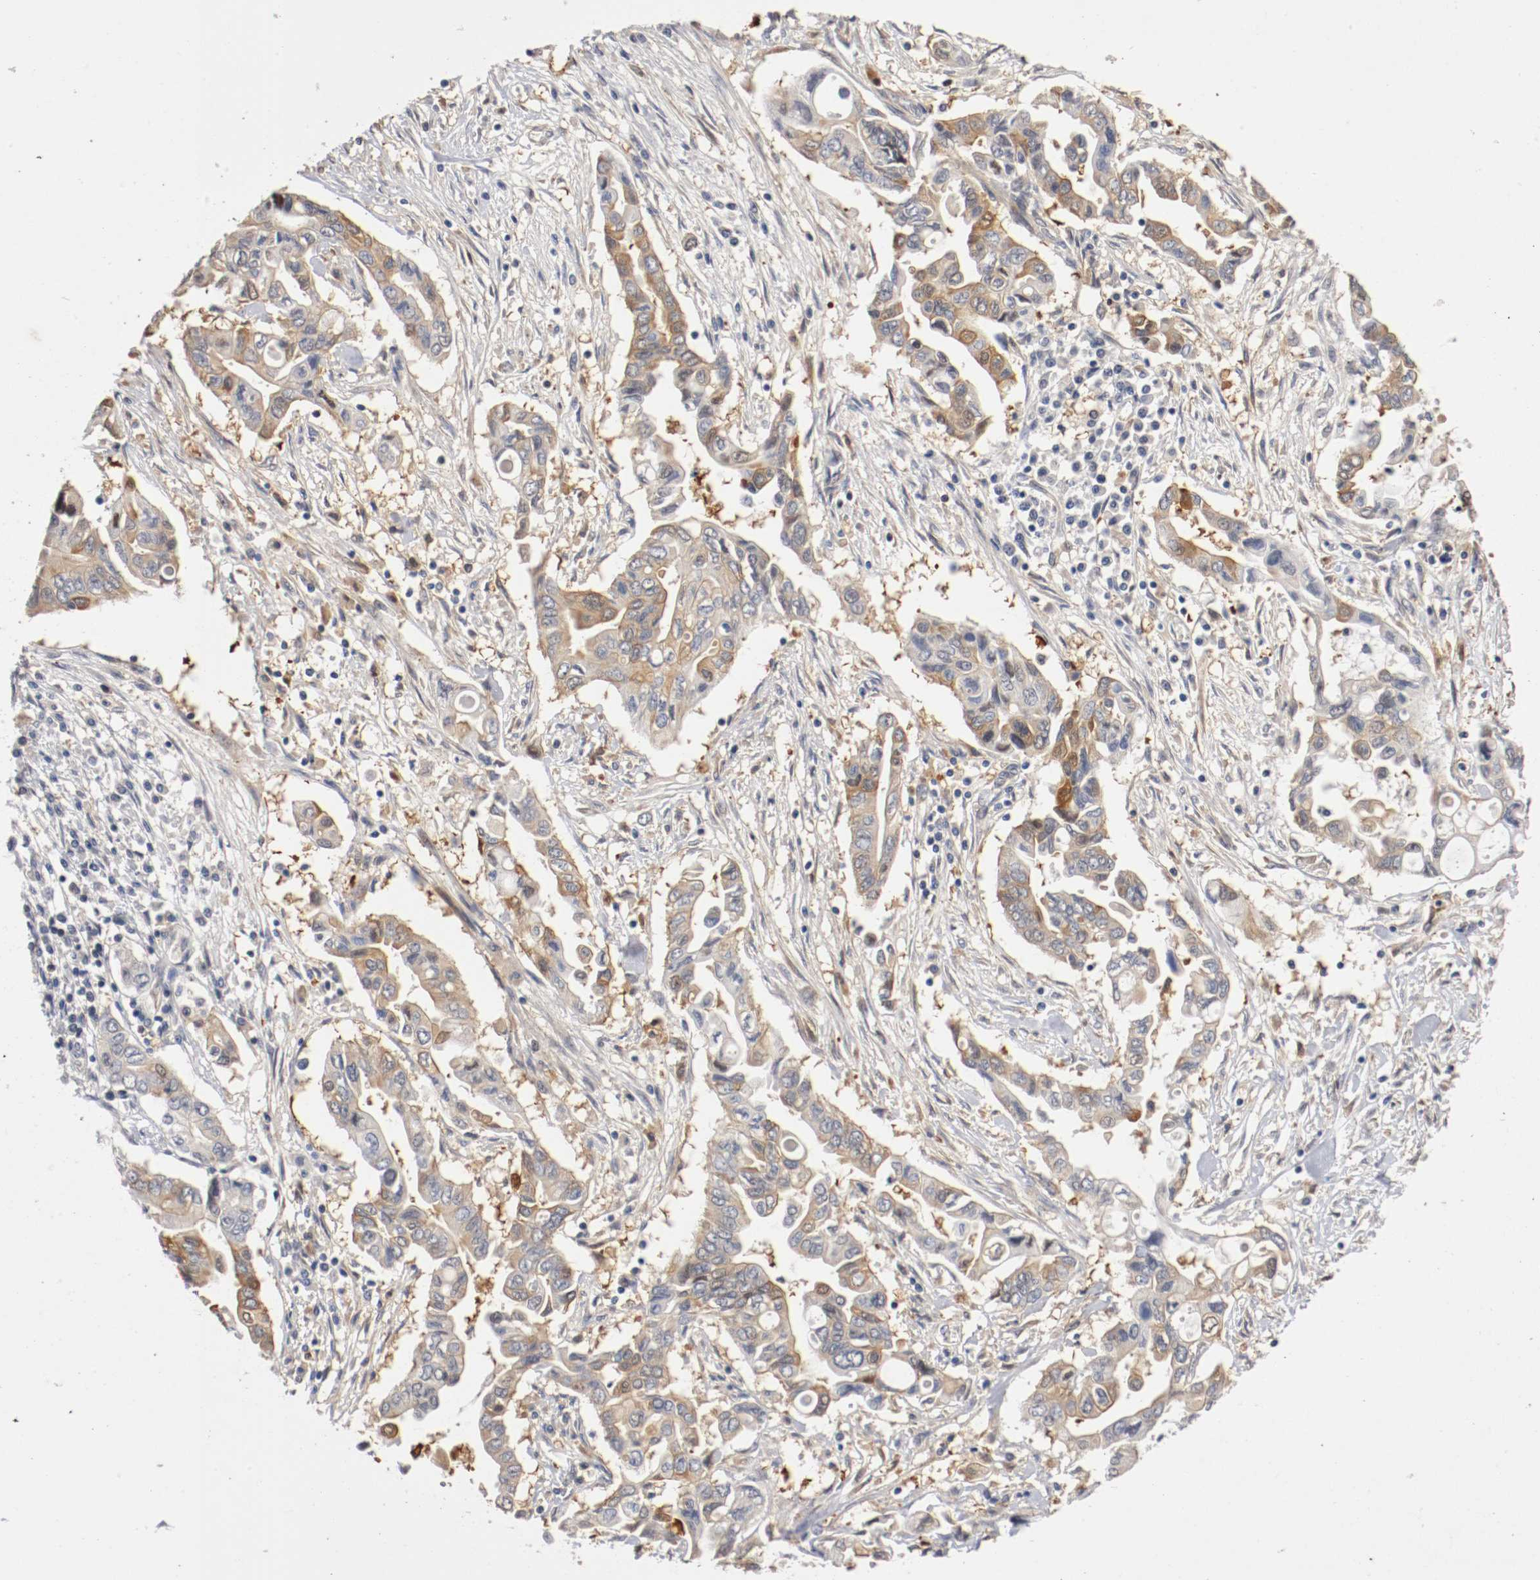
{"staining": {"intensity": "weak", "quantity": "25%-75%", "location": "cytoplasmic/membranous"}, "tissue": "pancreatic cancer", "cell_type": "Tumor cells", "image_type": "cancer", "snomed": [{"axis": "morphology", "description": "Adenocarcinoma, NOS"}, {"axis": "topography", "description": "Pancreas"}], "caption": "This image shows immunohistochemistry staining of human adenocarcinoma (pancreatic), with low weak cytoplasmic/membranous positivity in about 25%-75% of tumor cells.", "gene": "RBM23", "patient": {"sex": "female", "age": 57}}